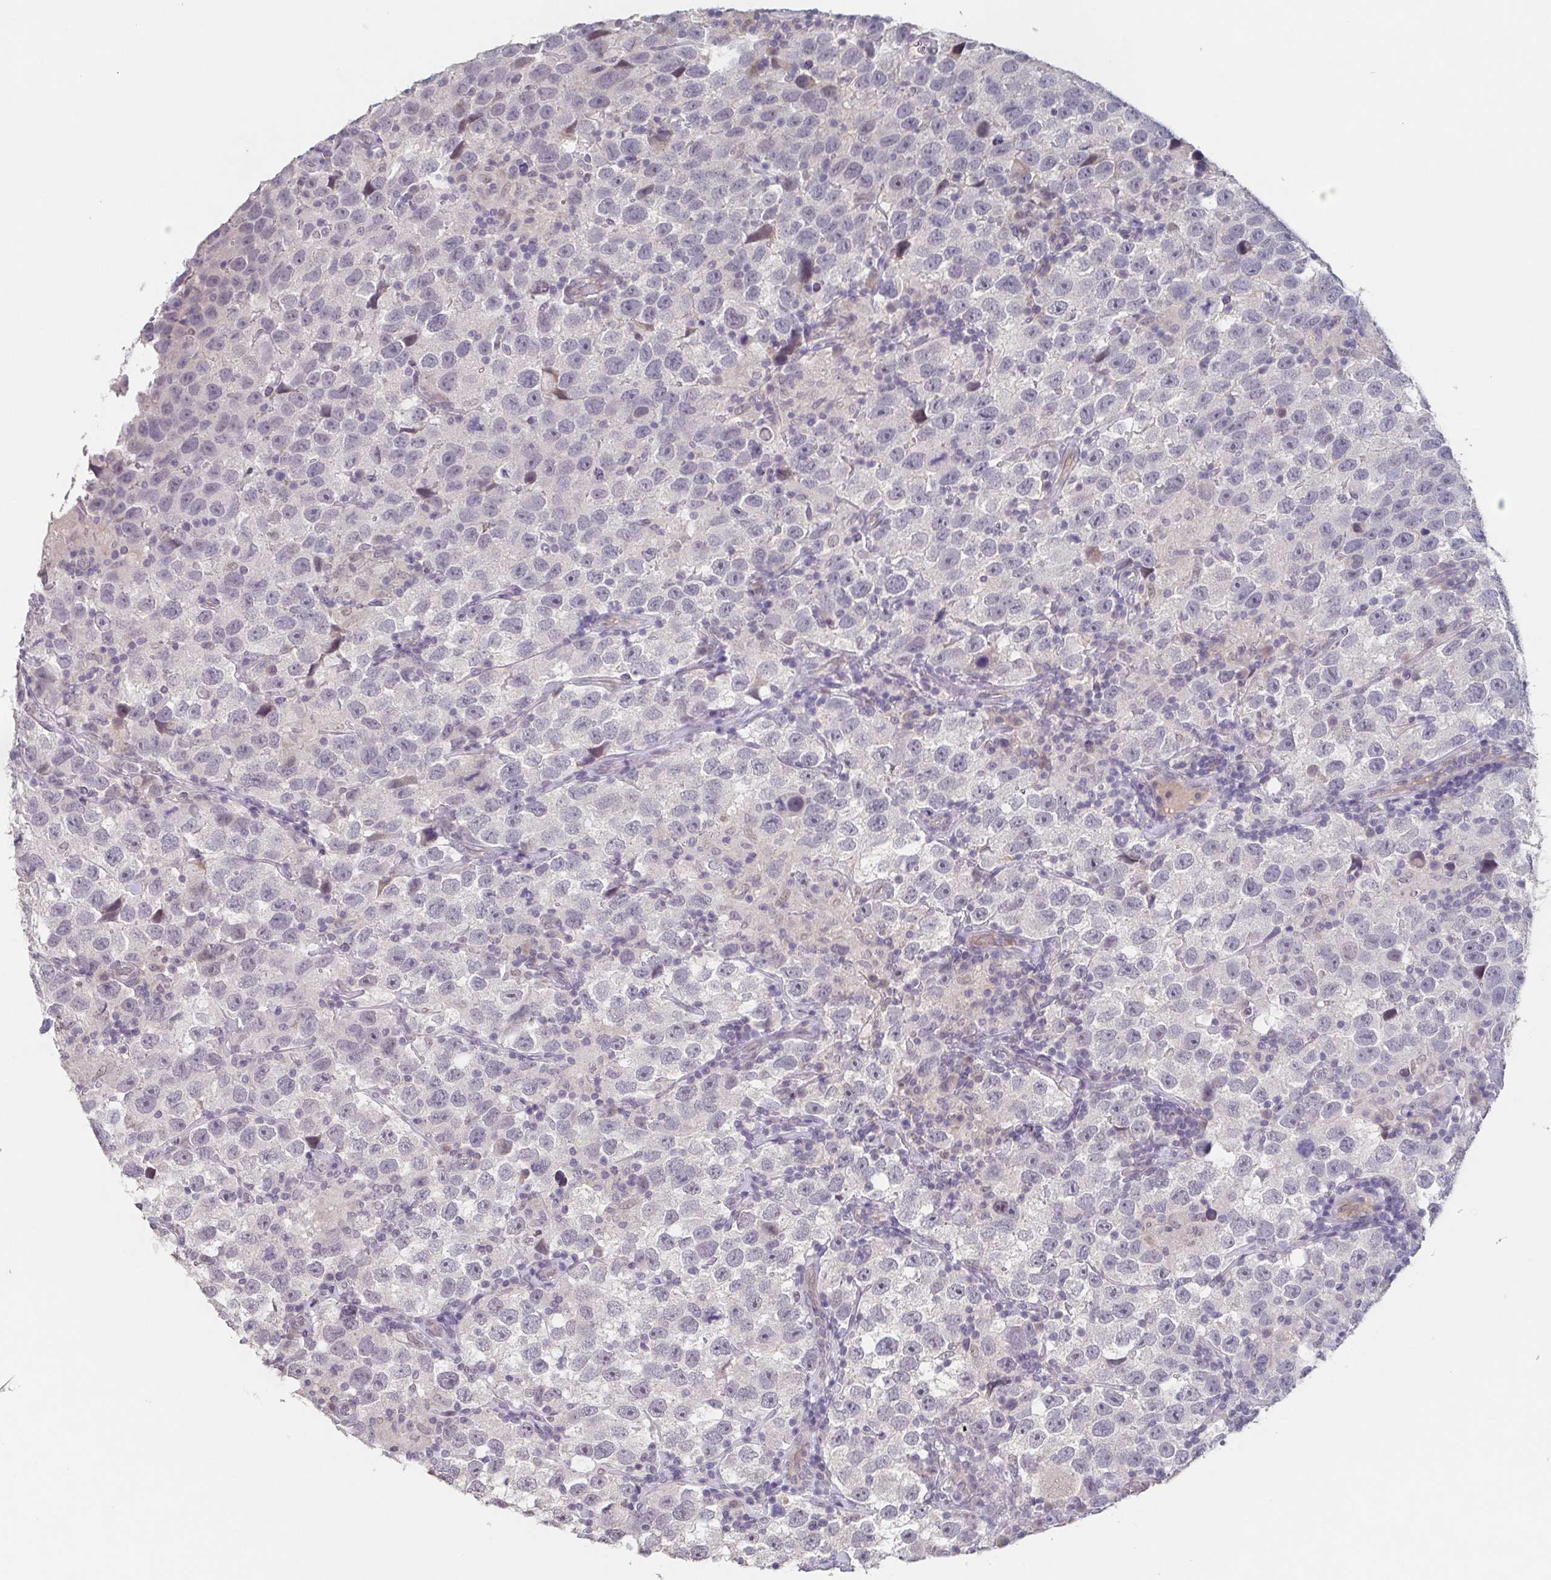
{"staining": {"intensity": "negative", "quantity": "none", "location": "none"}, "tissue": "testis cancer", "cell_type": "Tumor cells", "image_type": "cancer", "snomed": [{"axis": "morphology", "description": "Seminoma, NOS"}, {"axis": "topography", "description": "Testis"}], "caption": "A micrograph of testis cancer stained for a protein shows no brown staining in tumor cells.", "gene": "GHRL", "patient": {"sex": "male", "age": 26}}